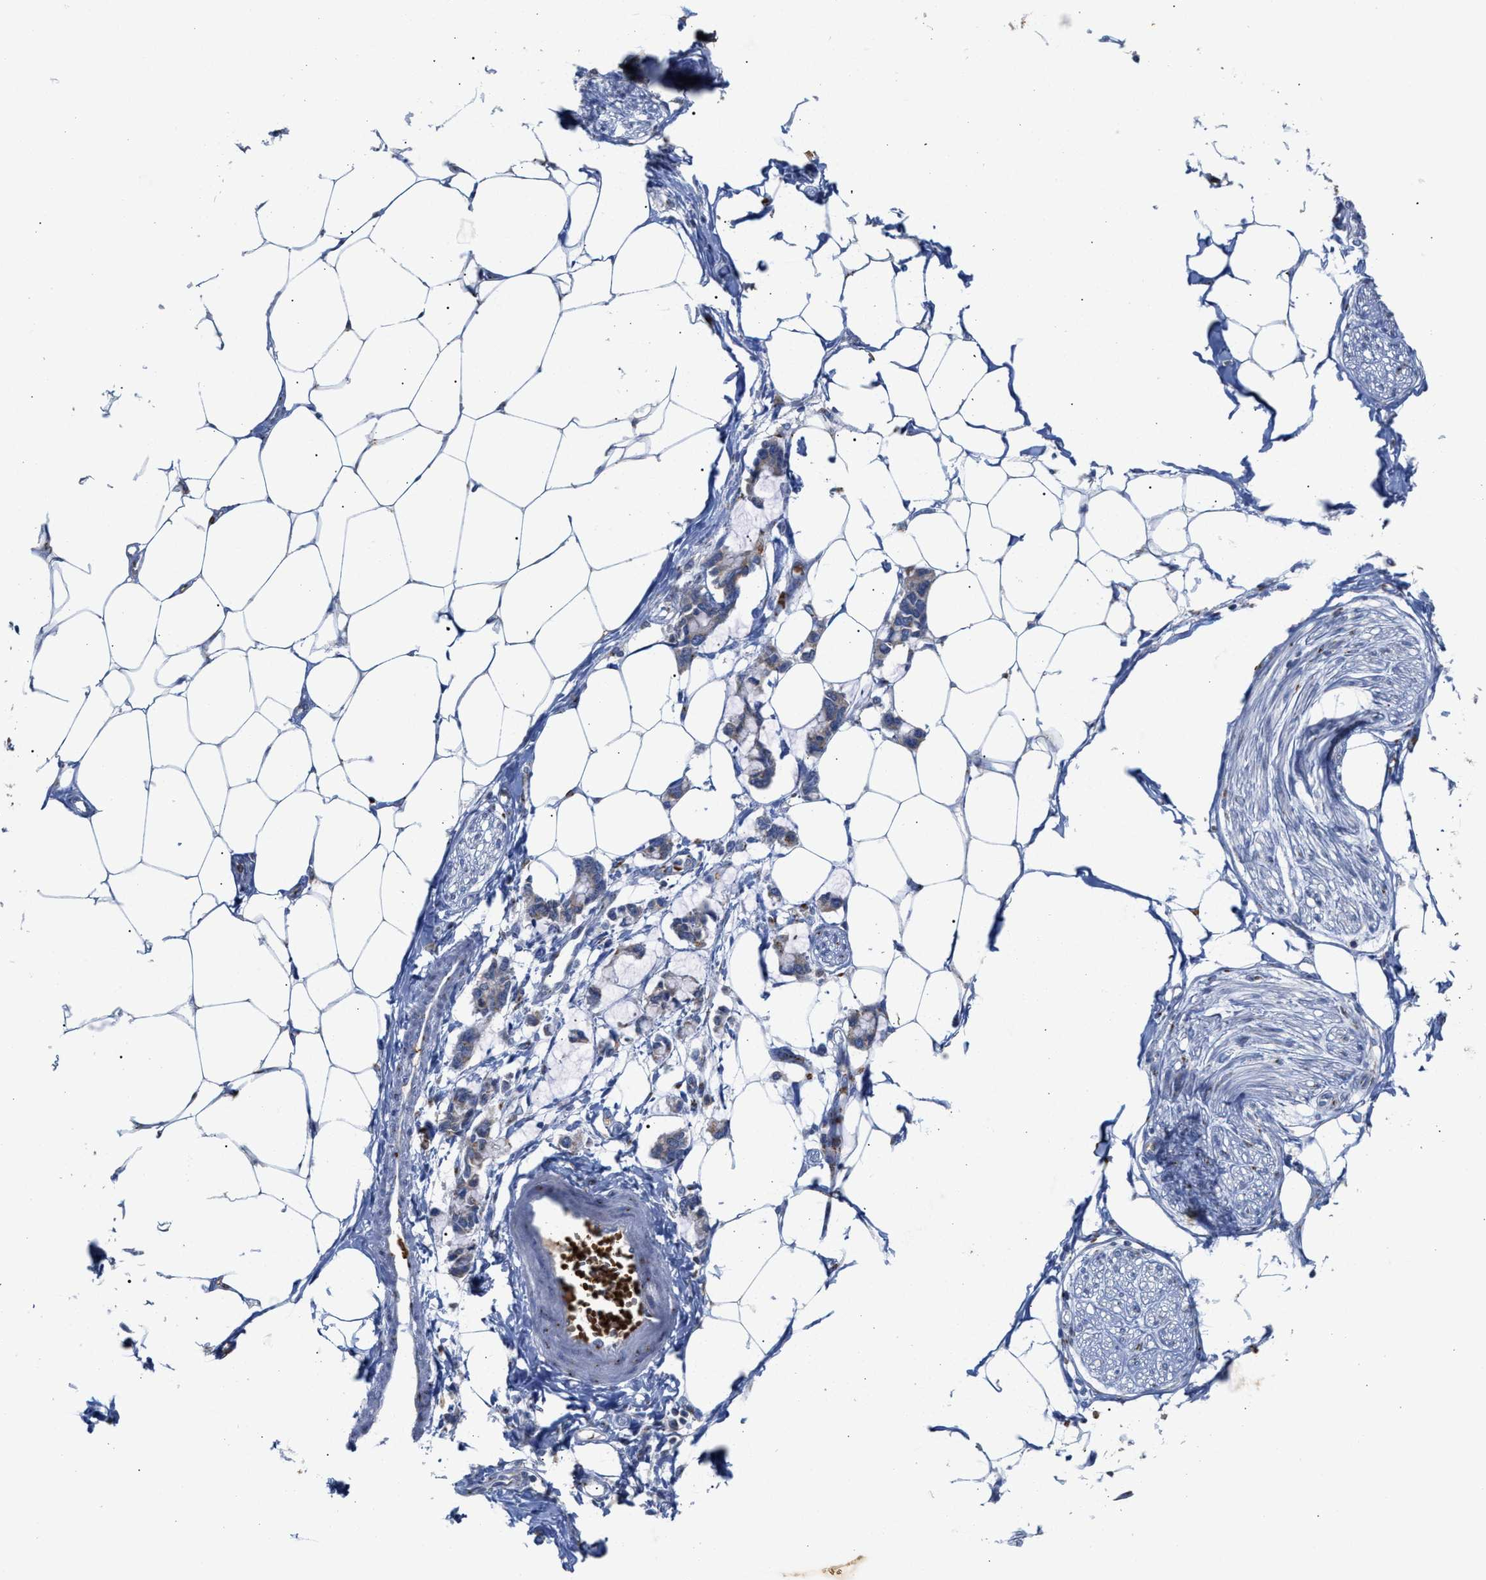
{"staining": {"intensity": "negative", "quantity": "none", "location": "none"}, "tissue": "adipose tissue", "cell_type": "Adipocytes", "image_type": "normal", "snomed": [{"axis": "morphology", "description": "Normal tissue, NOS"}, {"axis": "morphology", "description": "Adenocarcinoma, NOS"}, {"axis": "topography", "description": "Colon"}, {"axis": "topography", "description": "Peripheral nerve tissue"}], "caption": "The IHC photomicrograph has no significant expression in adipocytes of adipose tissue. The staining is performed using DAB (3,3'-diaminobenzidine) brown chromogen with nuclei counter-stained in using hematoxylin.", "gene": "CCL2", "patient": {"sex": "male", "age": 14}}